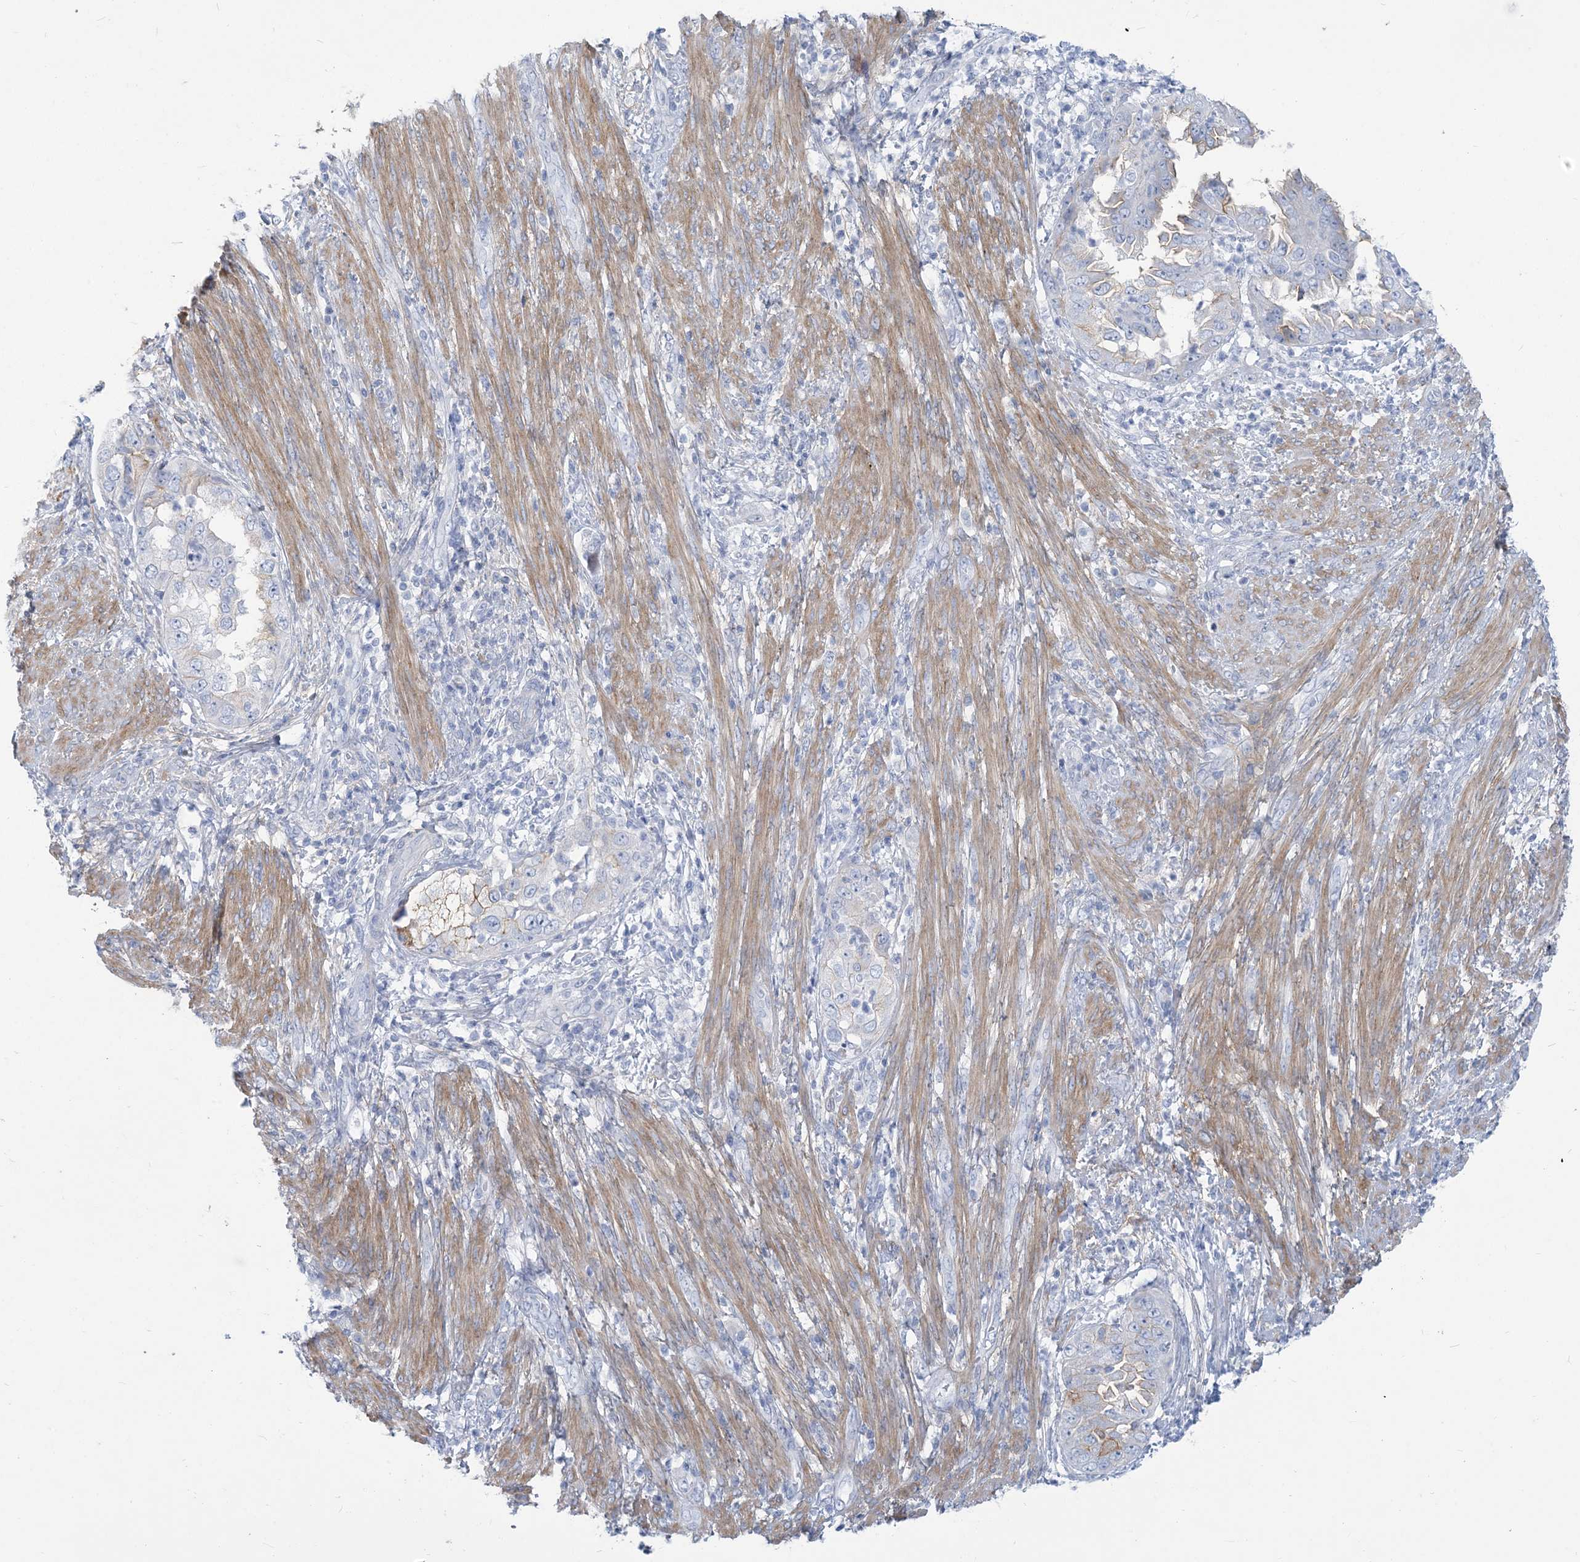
{"staining": {"intensity": "negative", "quantity": "none", "location": "none"}, "tissue": "endometrial cancer", "cell_type": "Tumor cells", "image_type": "cancer", "snomed": [{"axis": "morphology", "description": "Adenocarcinoma, NOS"}, {"axis": "topography", "description": "Endometrium"}], "caption": "This is an IHC image of endometrial adenocarcinoma. There is no positivity in tumor cells.", "gene": "MOXD1", "patient": {"sex": "female", "age": 85}}